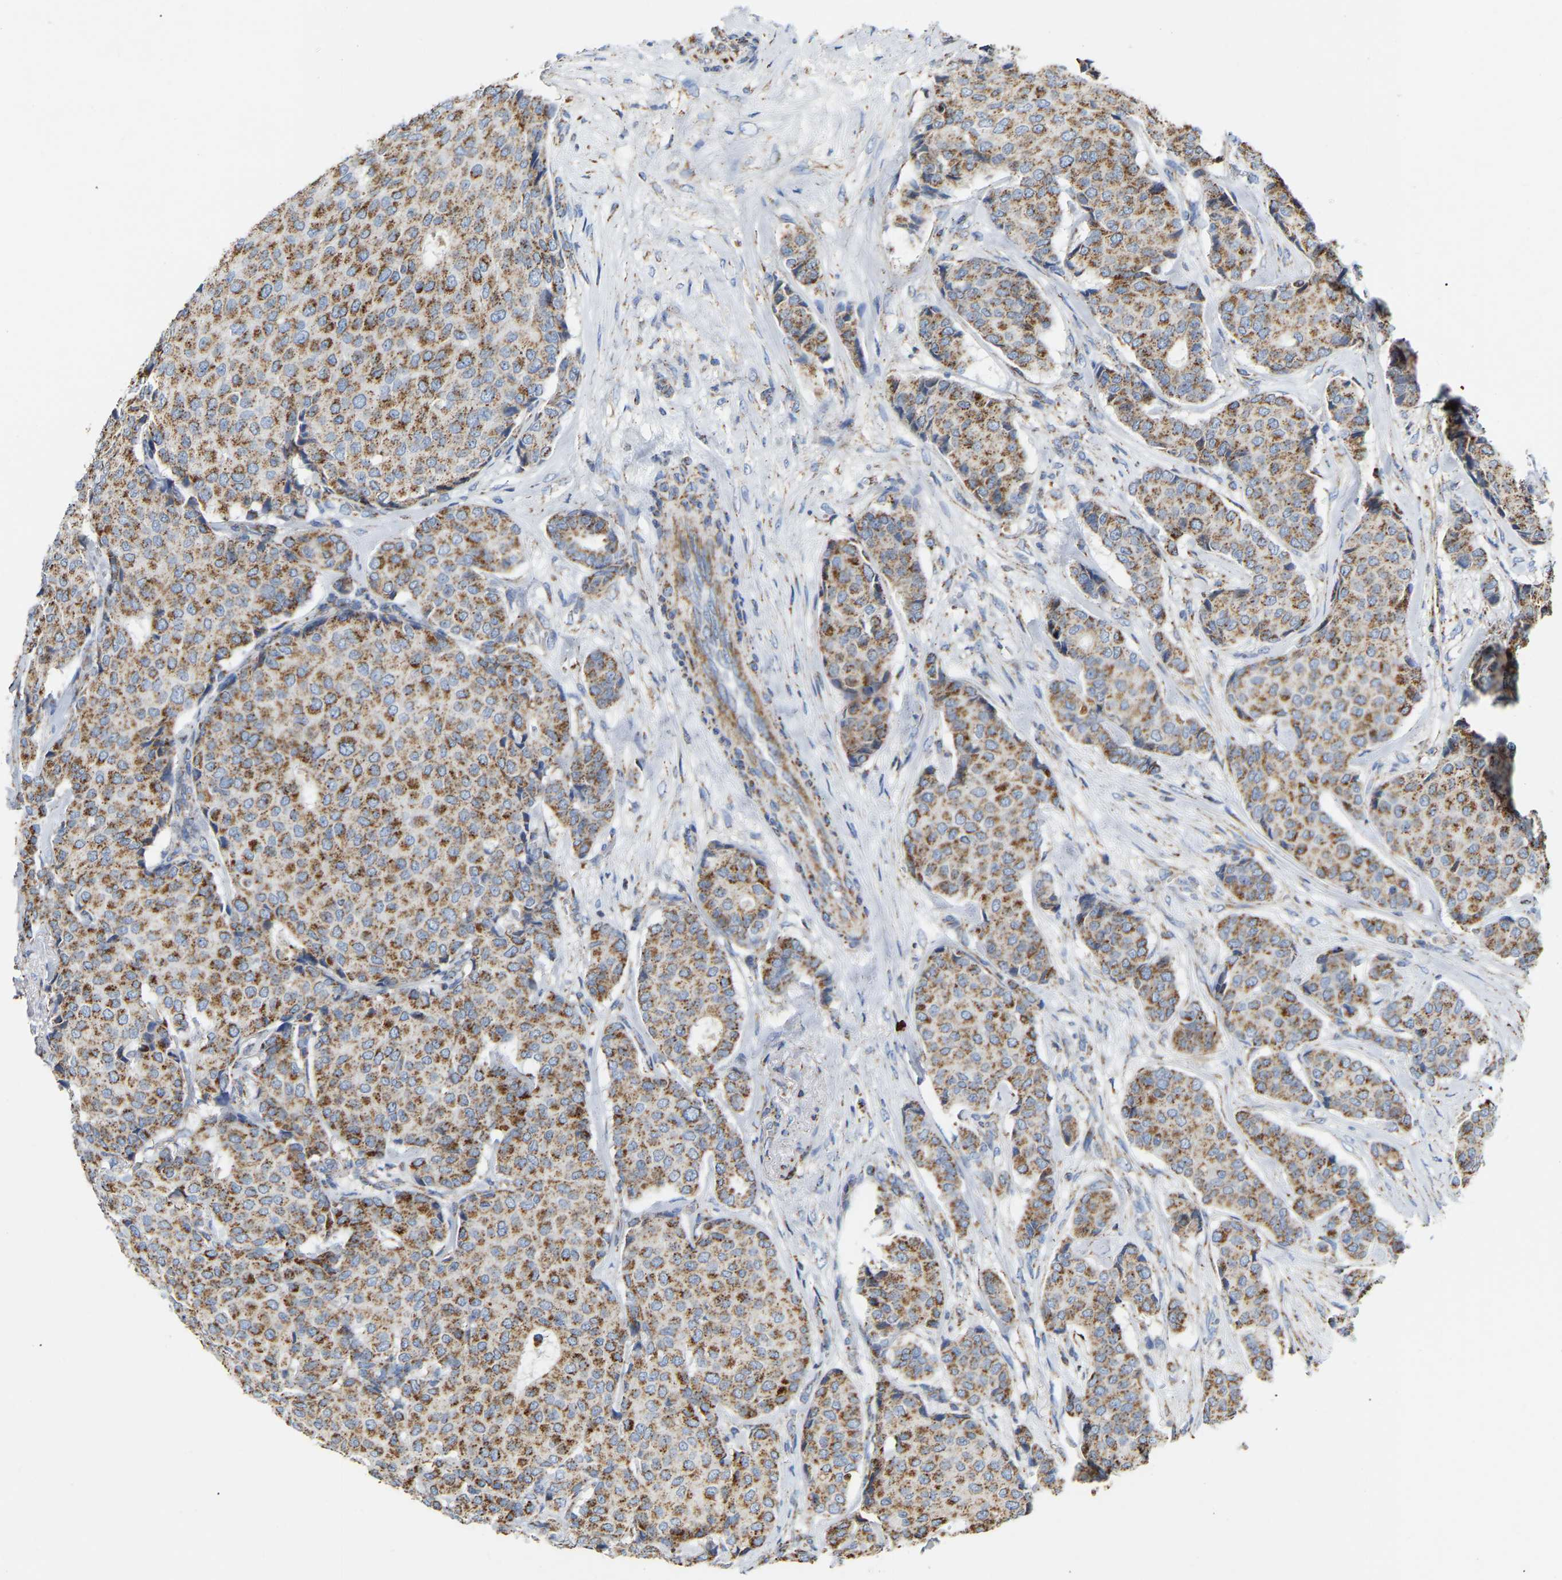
{"staining": {"intensity": "moderate", "quantity": ">75%", "location": "cytoplasmic/membranous"}, "tissue": "breast cancer", "cell_type": "Tumor cells", "image_type": "cancer", "snomed": [{"axis": "morphology", "description": "Duct carcinoma"}, {"axis": "topography", "description": "Breast"}], "caption": "Intraductal carcinoma (breast) stained with immunohistochemistry (IHC) shows moderate cytoplasmic/membranous expression in approximately >75% of tumor cells.", "gene": "HIBADH", "patient": {"sex": "female", "age": 75}}